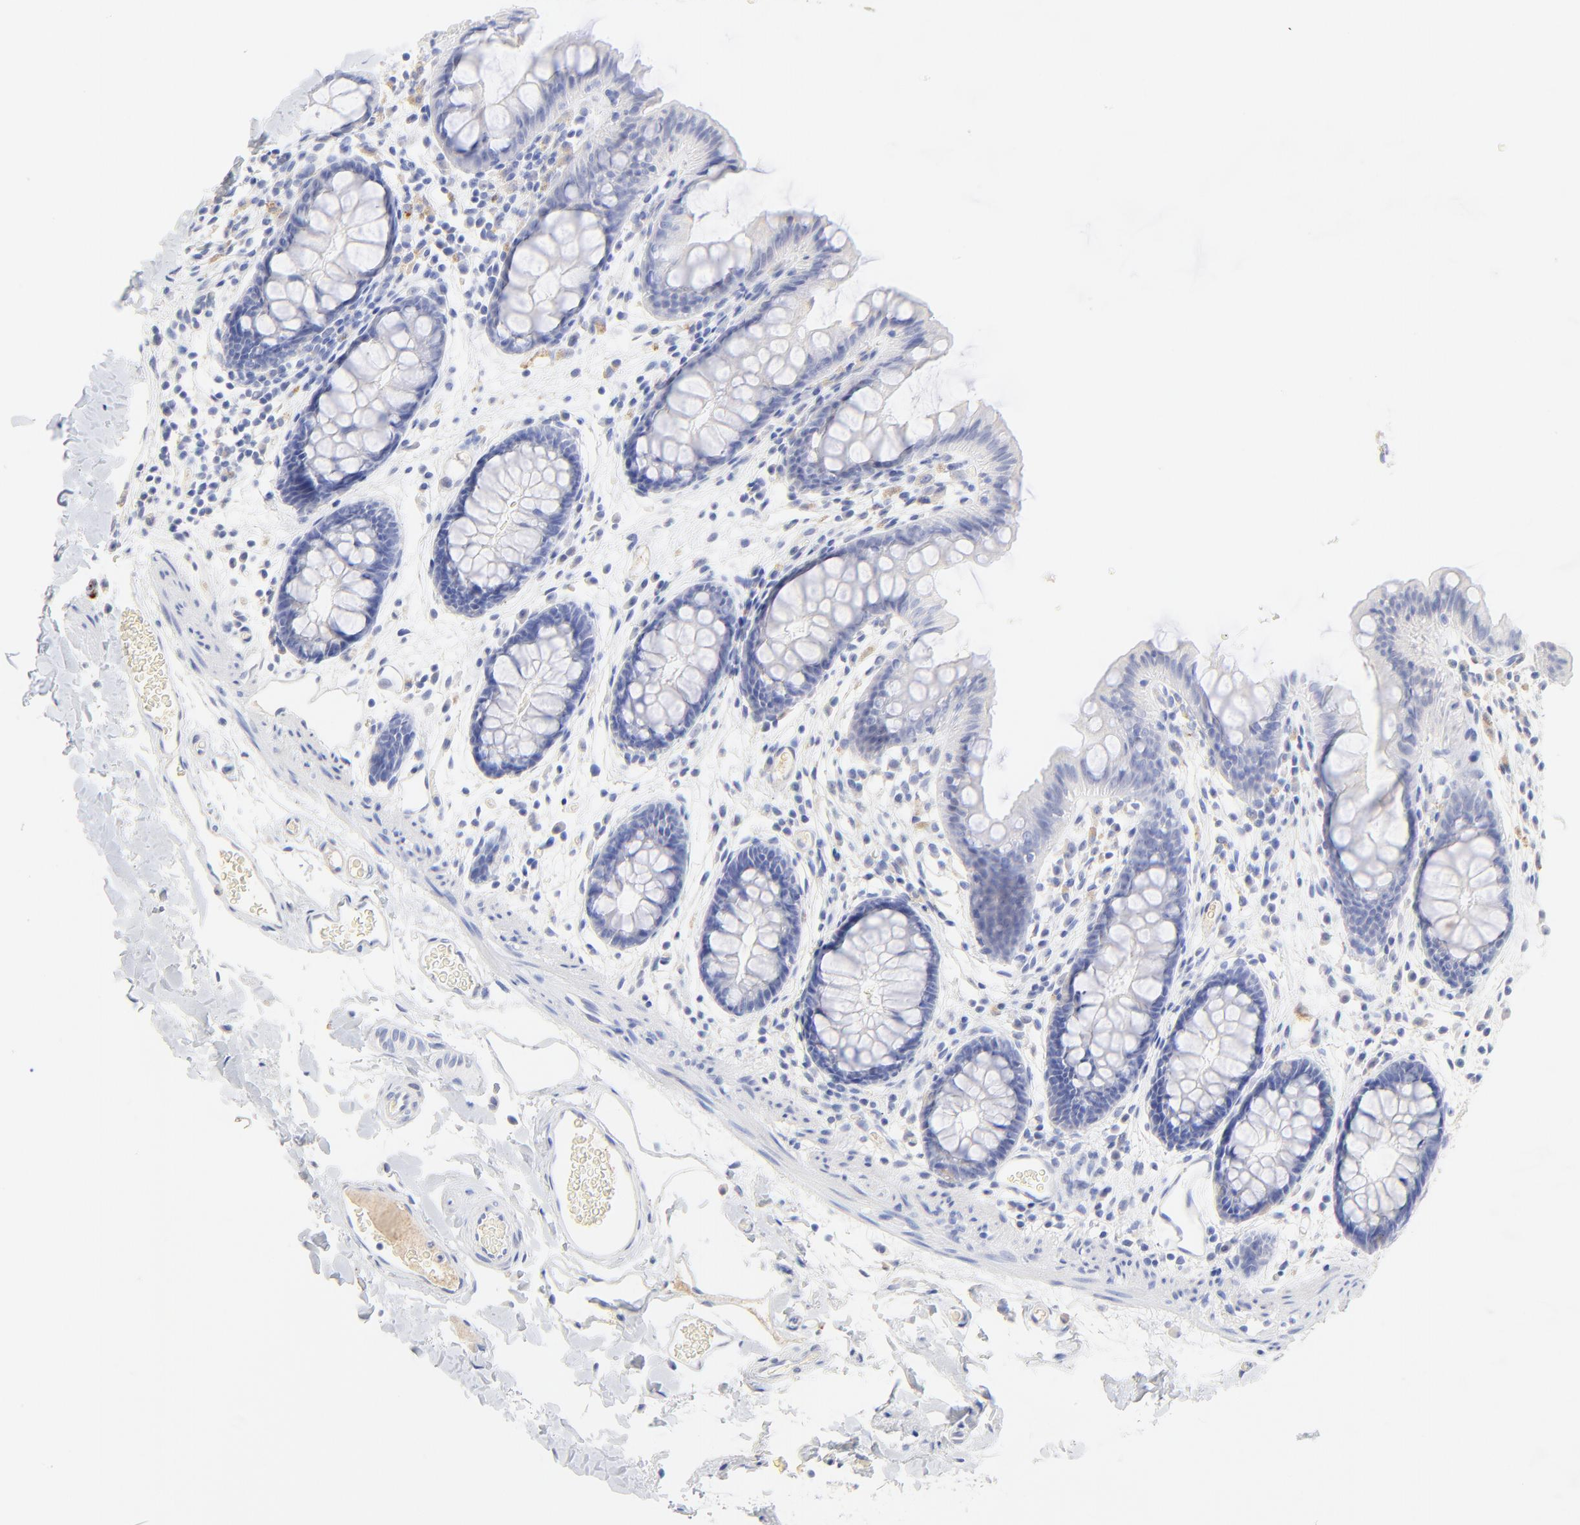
{"staining": {"intensity": "negative", "quantity": "none", "location": "none"}, "tissue": "colon", "cell_type": "Endothelial cells", "image_type": "normal", "snomed": [{"axis": "morphology", "description": "Normal tissue, NOS"}, {"axis": "topography", "description": "Smooth muscle"}, {"axis": "topography", "description": "Colon"}], "caption": "Immunohistochemistry (IHC) image of benign human colon stained for a protein (brown), which displays no positivity in endothelial cells.", "gene": "SULT4A1", "patient": {"sex": "male", "age": 67}}